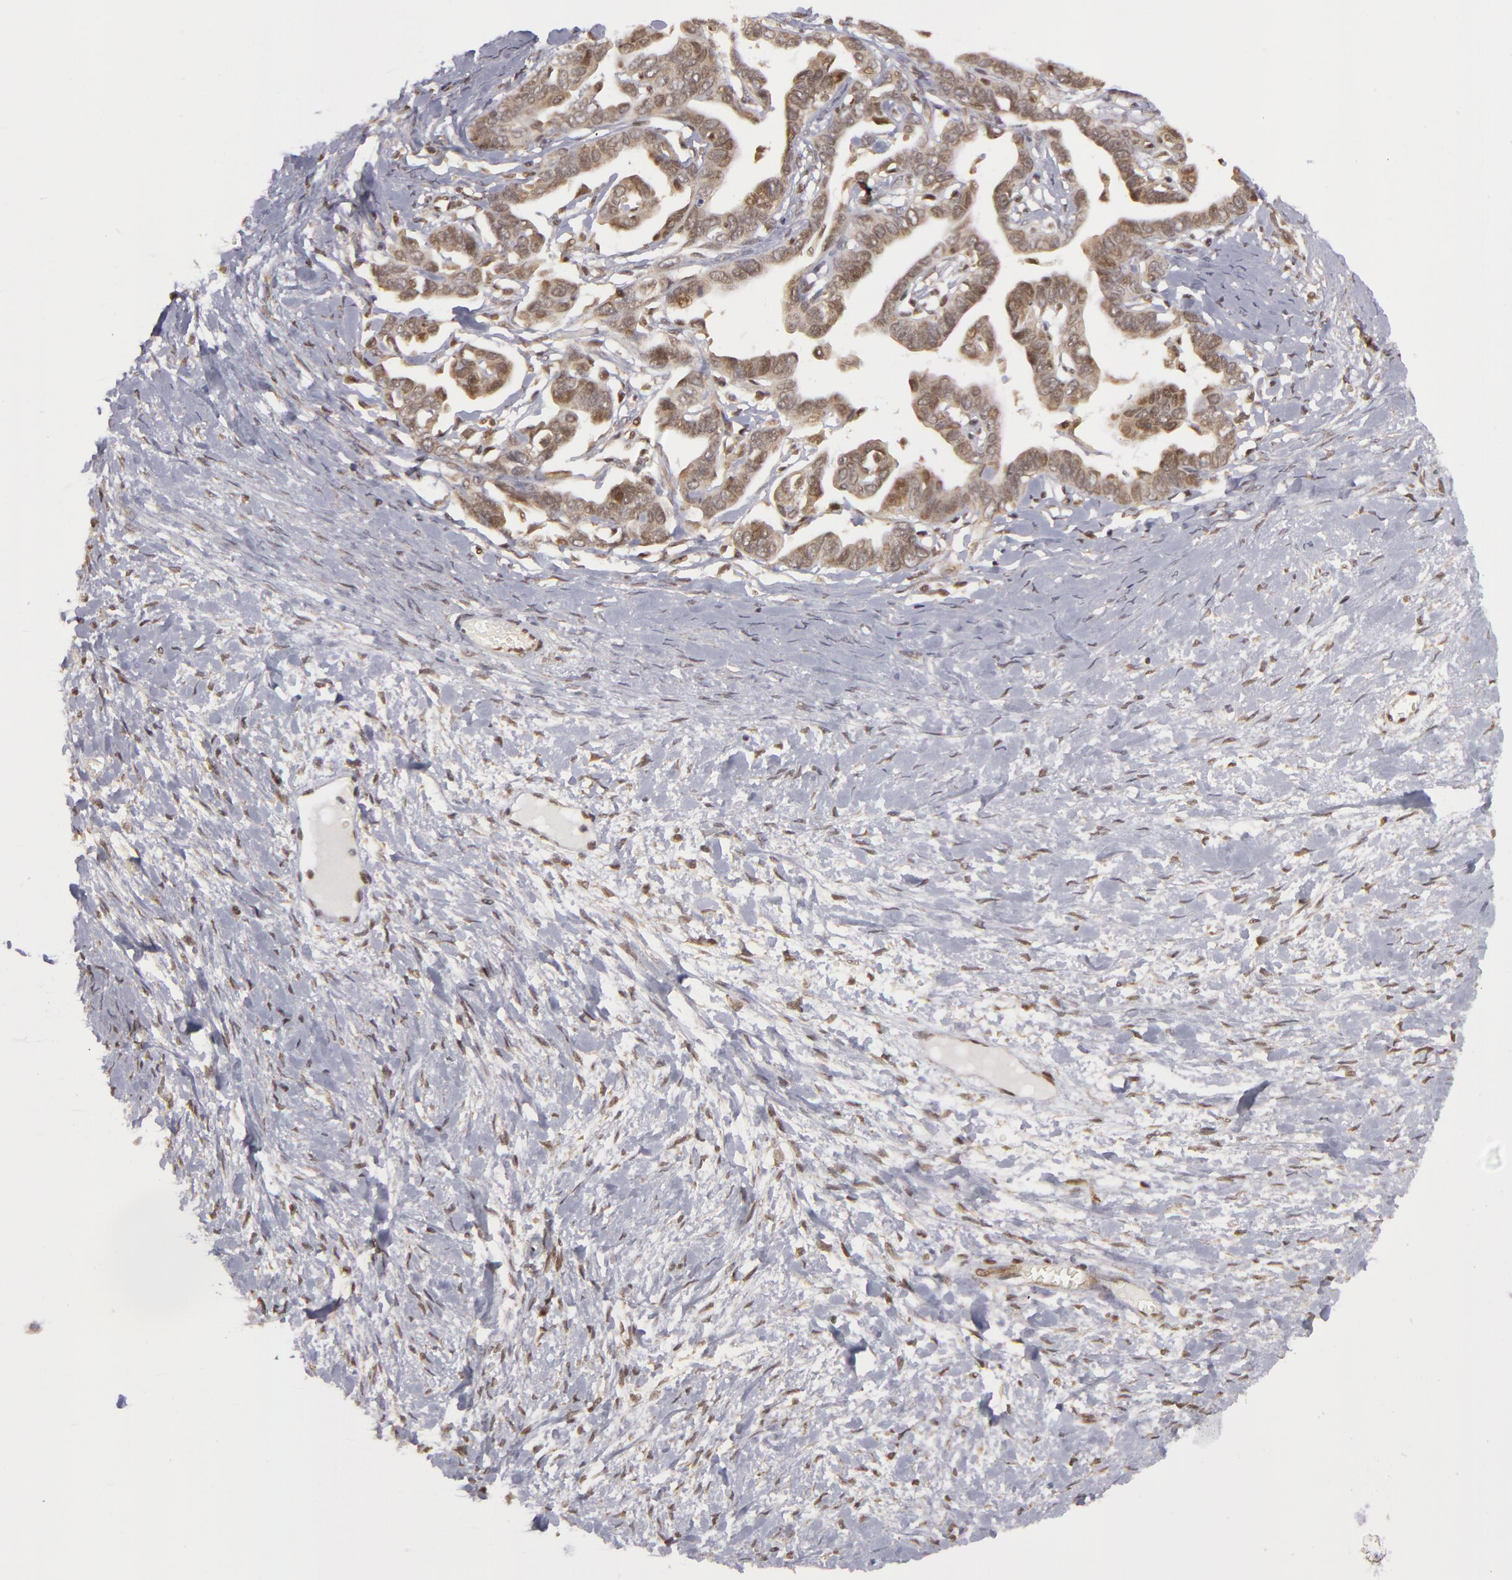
{"staining": {"intensity": "moderate", "quantity": "25%-75%", "location": "nuclear"}, "tissue": "ovarian cancer", "cell_type": "Tumor cells", "image_type": "cancer", "snomed": [{"axis": "morphology", "description": "Cystadenocarcinoma, serous, NOS"}, {"axis": "topography", "description": "Ovary"}], "caption": "This photomicrograph displays immunohistochemistry (IHC) staining of ovarian cancer (serous cystadenocarcinoma), with medium moderate nuclear positivity in about 25%-75% of tumor cells.", "gene": "ZNF133", "patient": {"sex": "female", "age": 69}}